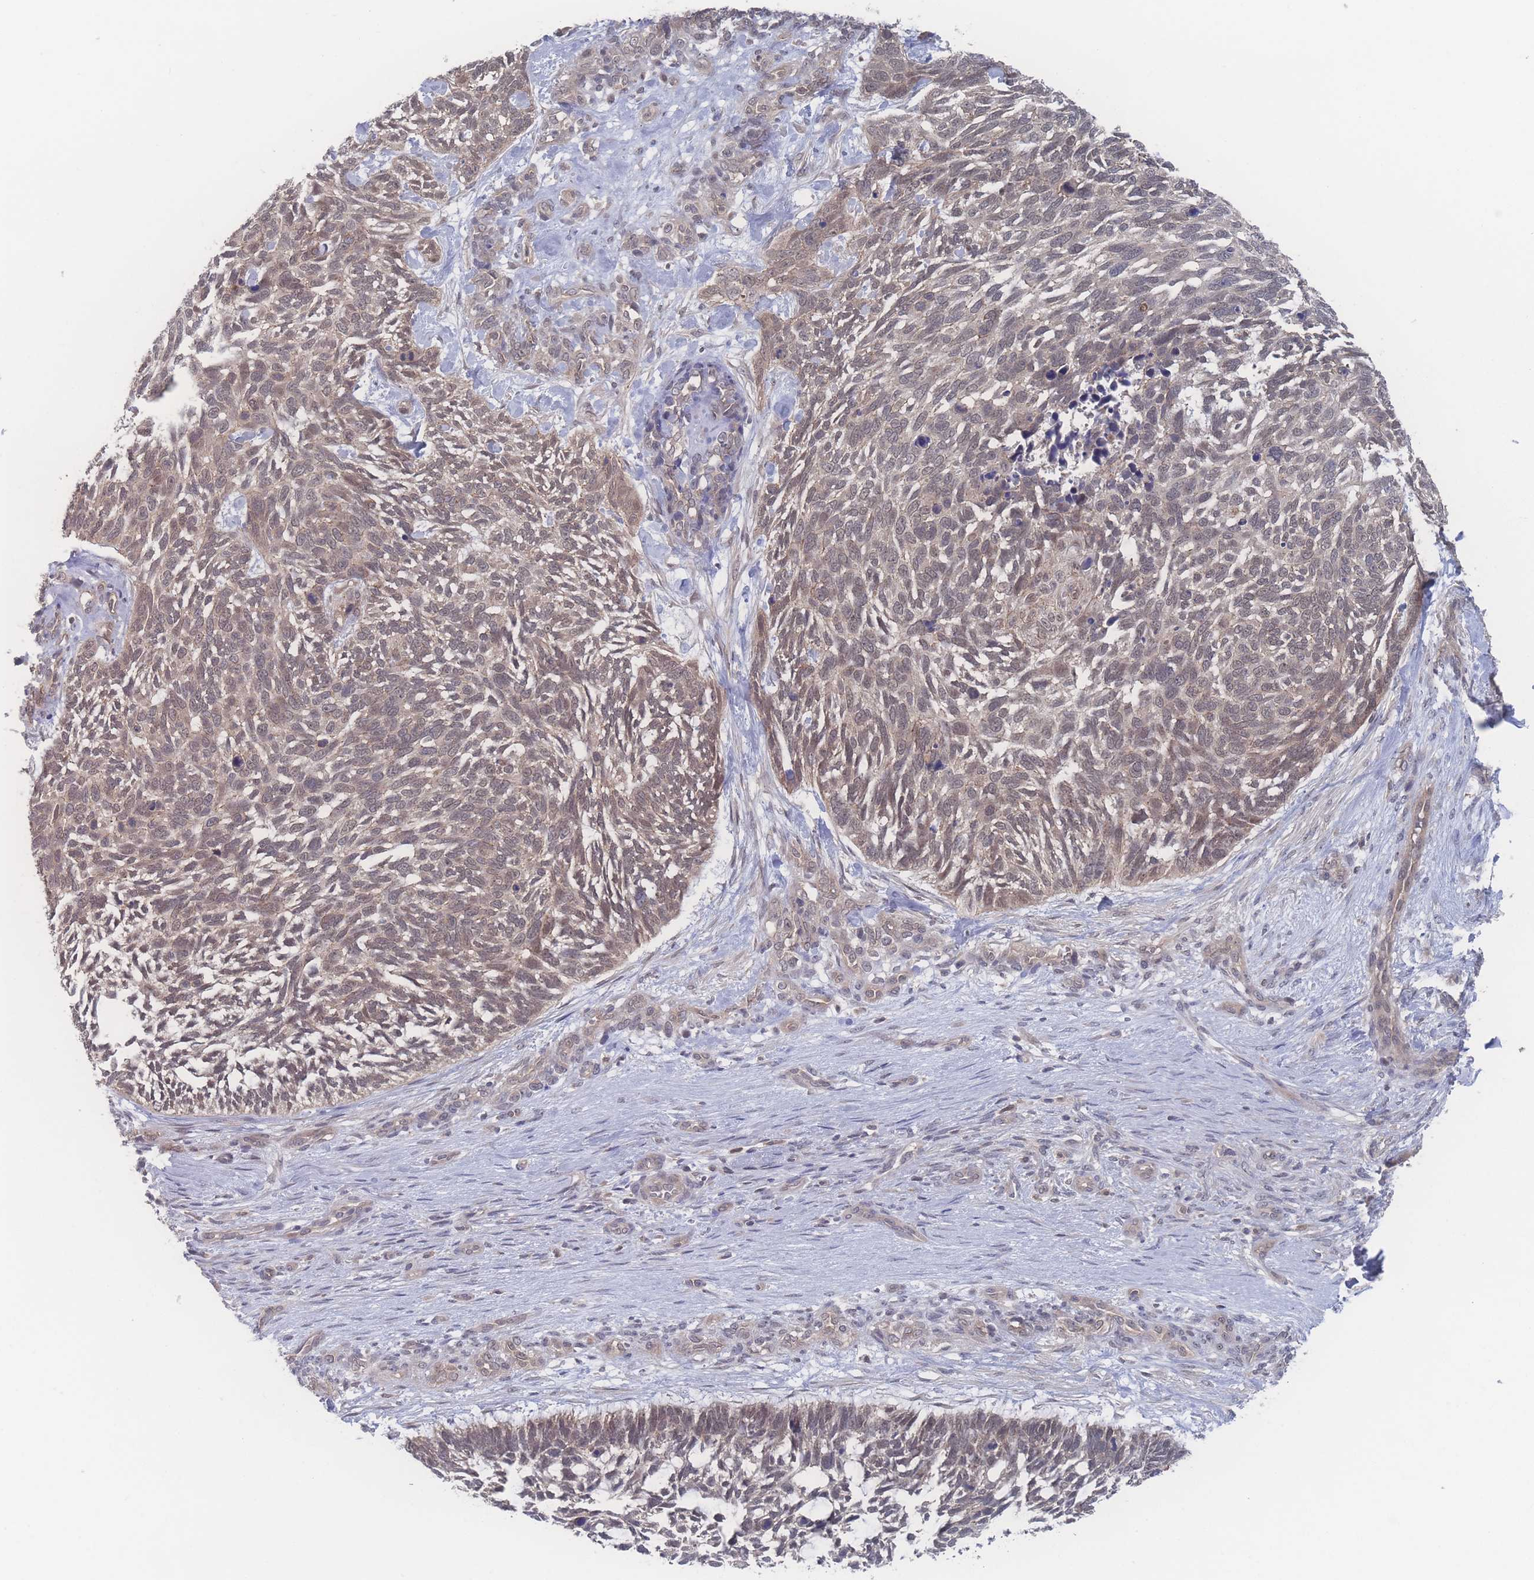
{"staining": {"intensity": "weak", "quantity": "25%-75%", "location": "cytoplasmic/membranous,nuclear"}, "tissue": "skin cancer", "cell_type": "Tumor cells", "image_type": "cancer", "snomed": [{"axis": "morphology", "description": "Basal cell carcinoma"}, {"axis": "topography", "description": "Skin"}], "caption": "Brown immunohistochemical staining in skin cancer (basal cell carcinoma) demonstrates weak cytoplasmic/membranous and nuclear positivity in approximately 25%-75% of tumor cells. The staining was performed using DAB (3,3'-diaminobenzidine), with brown indicating positive protein expression. Nuclei are stained blue with hematoxylin.", "gene": "NBEAL1", "patient": {"sex": "male", "age": 88}}